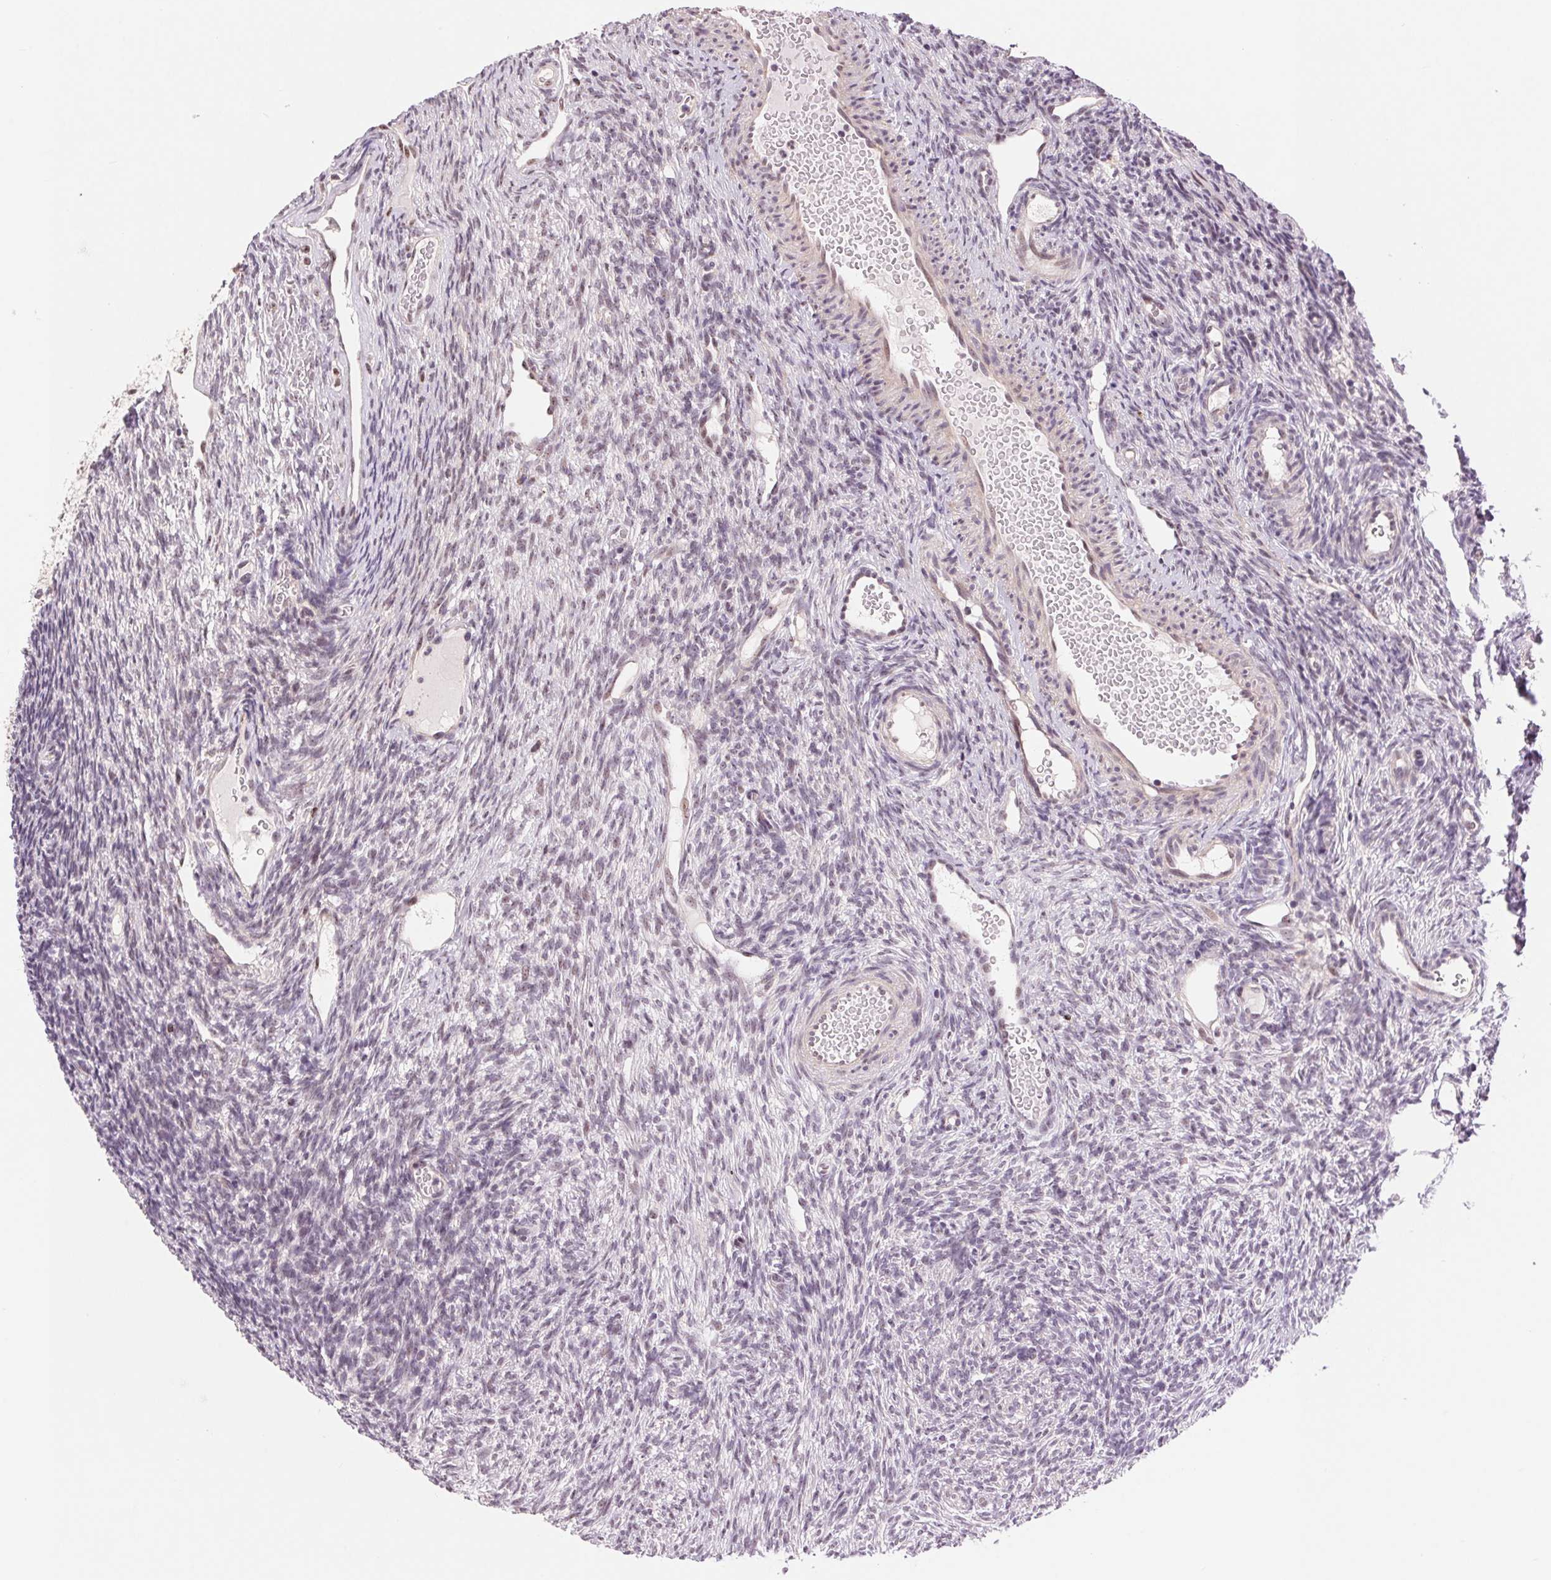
{"staining": {"intensity": "weak", "quantity": "25%-75%", "location": "cytoplasmic/membranous"}, "tissue": "ovary", "cell_type": "Follicle cells", "image_type": "normal", "snomed": [{"axis": "morphology", "description": "Normal tissue, NOS"}, {"axis": "topography", "description": "Ovary"}], "caption": "This is a micrograph of immunohistochemistry staining of benign ovary, which shows weak staining in the cytoplasmic/membranous of follicle cells.", "gene": "CHMP4B", "patient": {"sex": "female", "age": 34}}